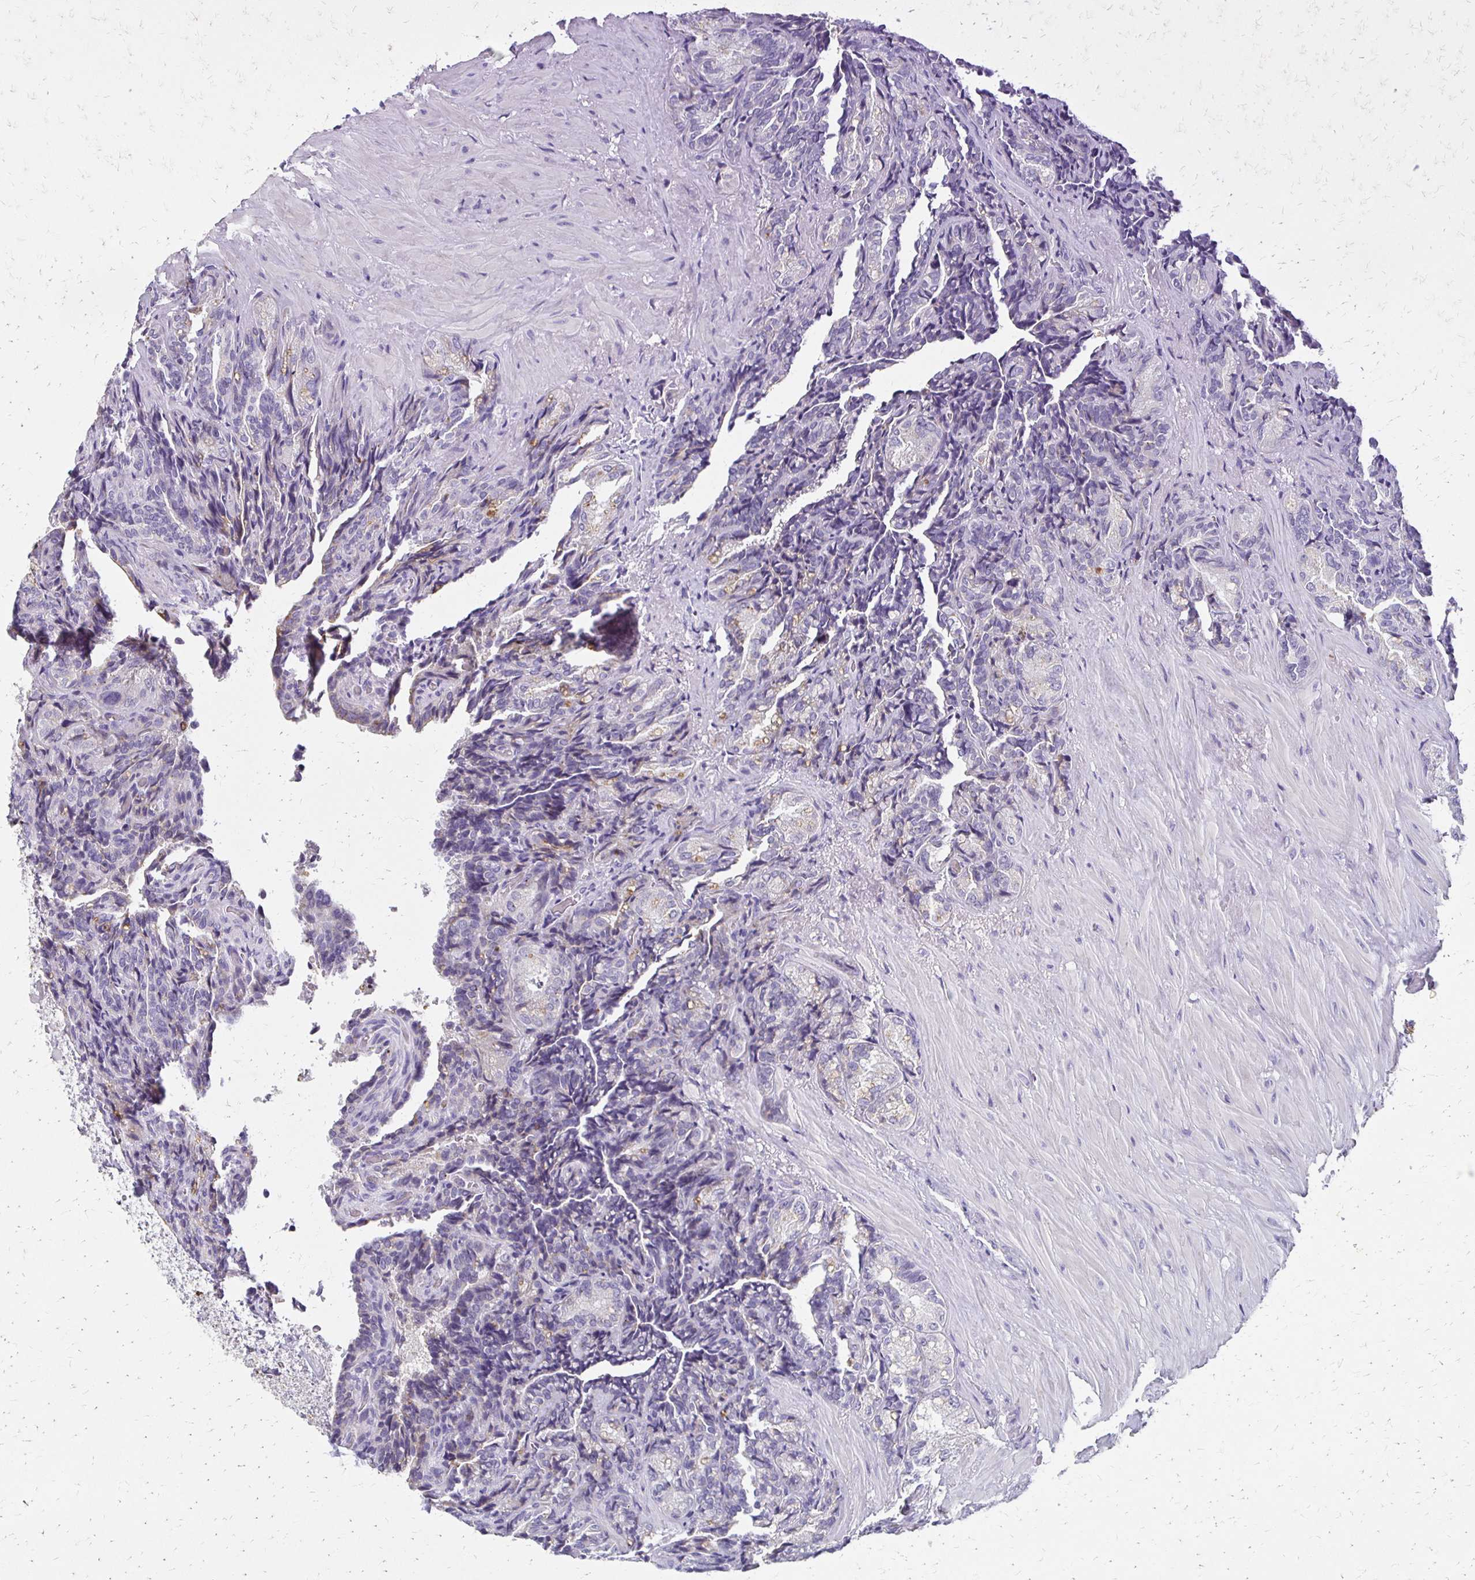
{"staining": {"intensity": "moderate", "quantity": "<25%", "location": "cytoplasmic/membranous"}, "tissue": "seminal vesicle", "cell_type": "Glandular cells", "image_type": "normal", "snomed": [{"axis": "morphology", "description": "Normal tissue, NOS"}, {"axis": "topography", "description": "Seminal veicle"}], "caption": "Immunohistochemical staining of benign human seminal vesicle exhibits <25% levels of moderate cytoplasmic/membranous protein expression in approximately <25% of glandular cells. The staining is performed using DAB (3,3'-diaminobenzidine) brown chromogen to label protein expression. The nuclei are counter-stained blue using hematoxylin.", "gene": "BBS12", "patient": {"sex": "male", "age": 68}}